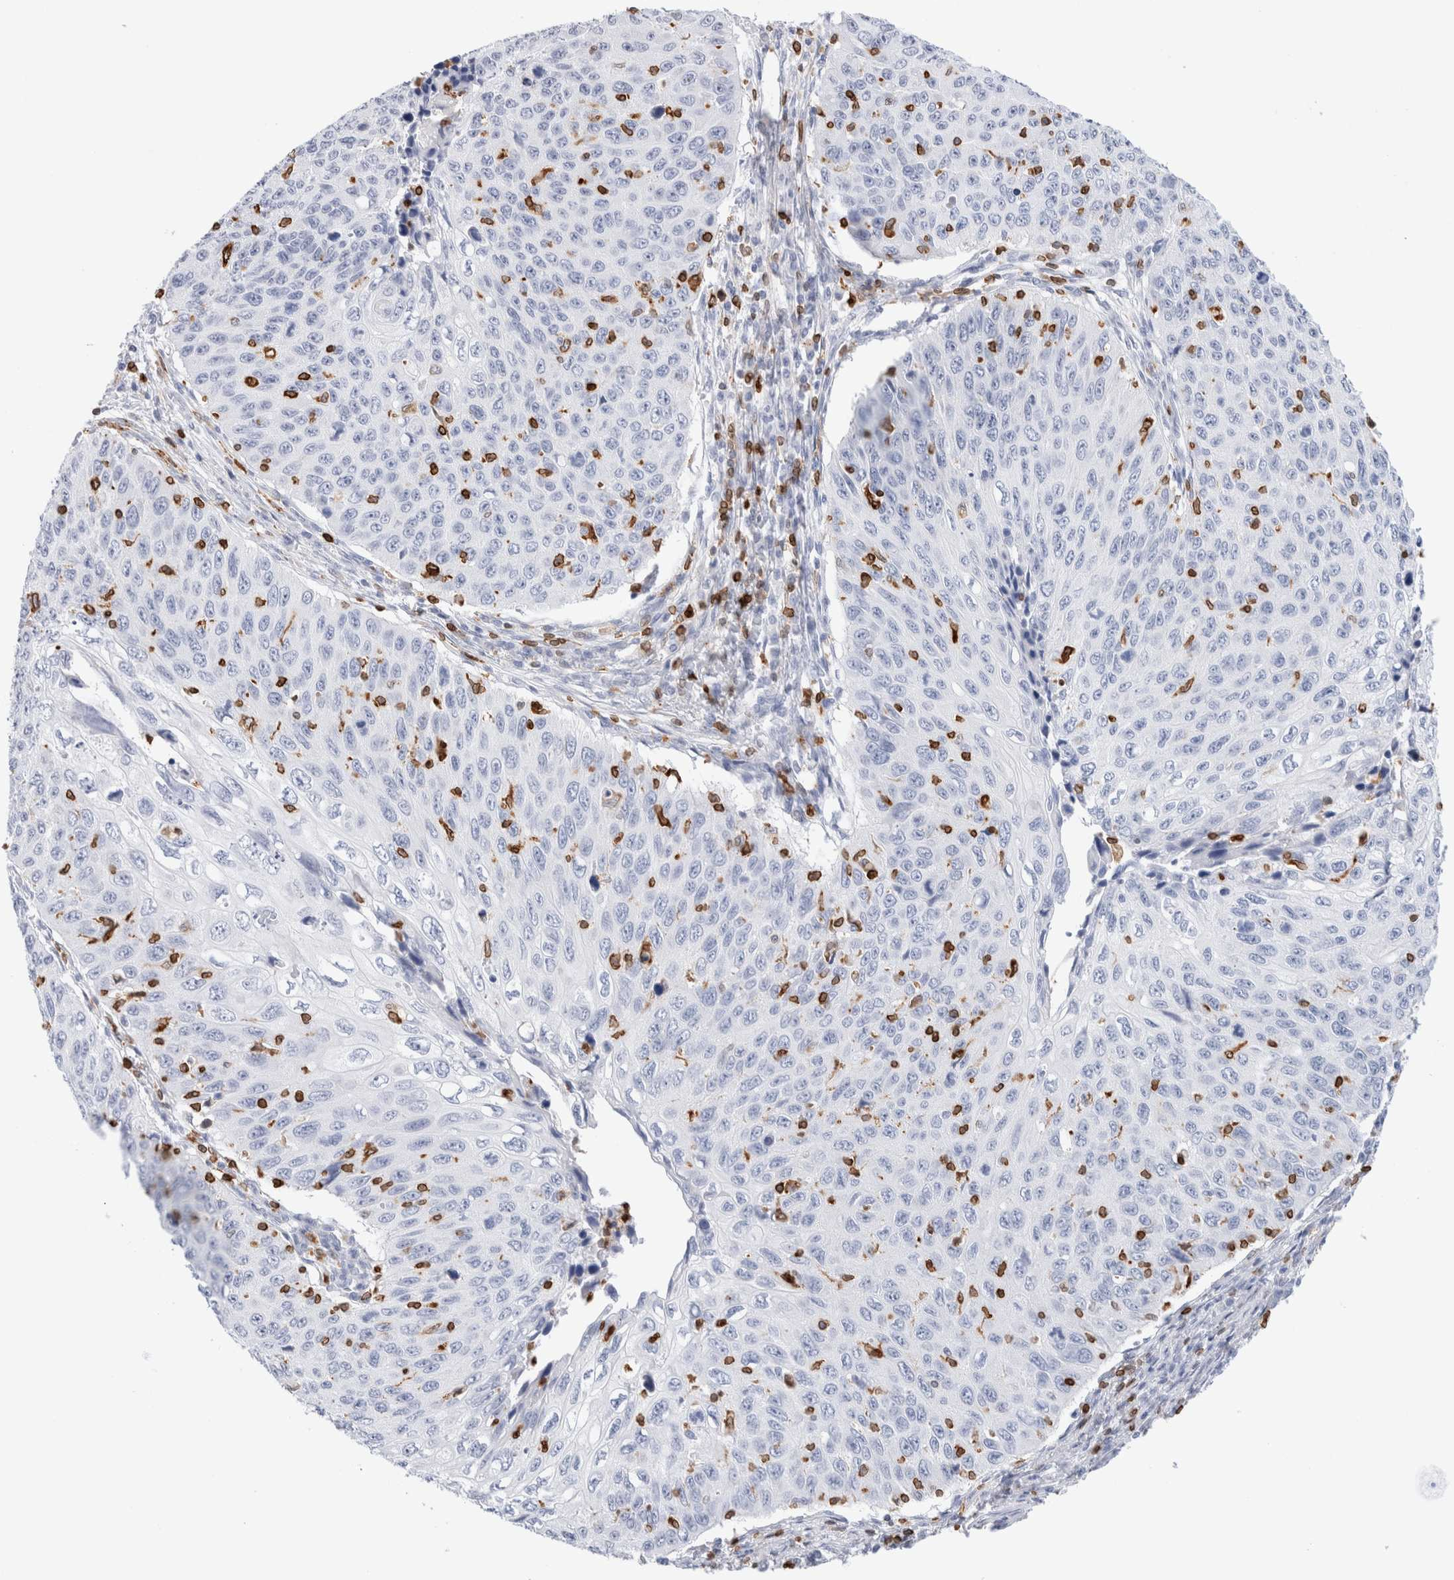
{"staining": {"intensity": "negative", "quantity": "none", "location": "none"}, "tissue": "cervical cancer", "cell_type": "Tumor cells", "image_type": "cancer", "snomed": [{"axis": "morphology", "description": "Squamous cell carcinoma, NOS"}, {"axis": "topography", "description": "Cervix"}], "caption": "High magnification brightfield microscopy of cervical squamous cell carcinoma stained with DAB (brown) and counterstained with hematoxylin (blue): tumor cells show no significant positivity.", "gene": "ALOX5AP", "patient": {"sex": "female", "age": 53}}